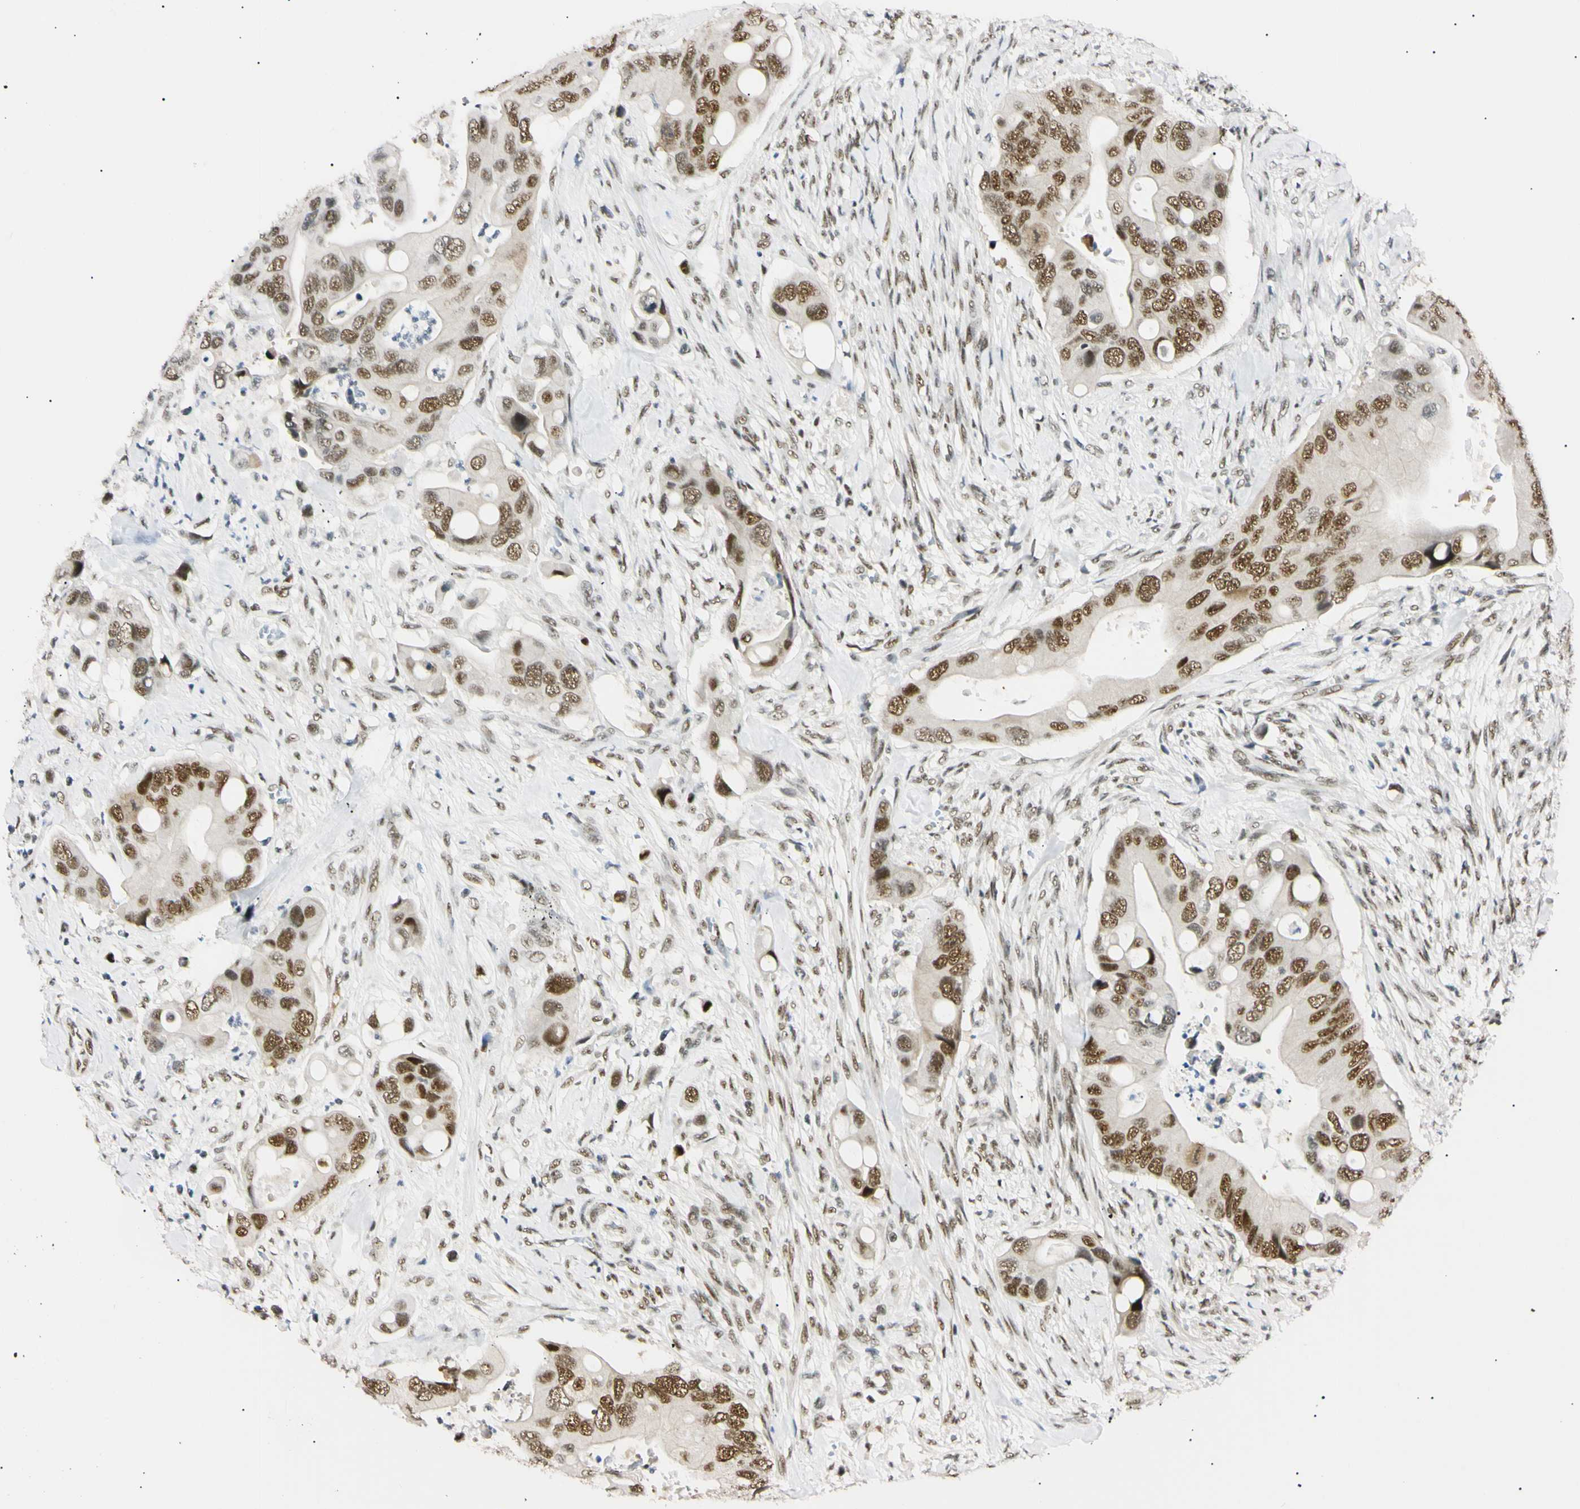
{"staining": {"intensity": "moderate", "quantity": ">75%", "location": "nuclear"}, "tissue": "colorectal cancer", "cell_type": "Tumor cells", "image_type": "cancer", "snomed": [{"axis": "morphology", "description": "Adenocarcinoma, NOS"}, {"axis": "topography", "description": "Rectum"}], "caption": "This histopathology image reveals IHC staining of human colorectal cancer, with medium moderate nuclear staining in approximately >75% of tumor cells.", "gene": "ZNF134", "patient": {"sex": "female", "age": 57}}